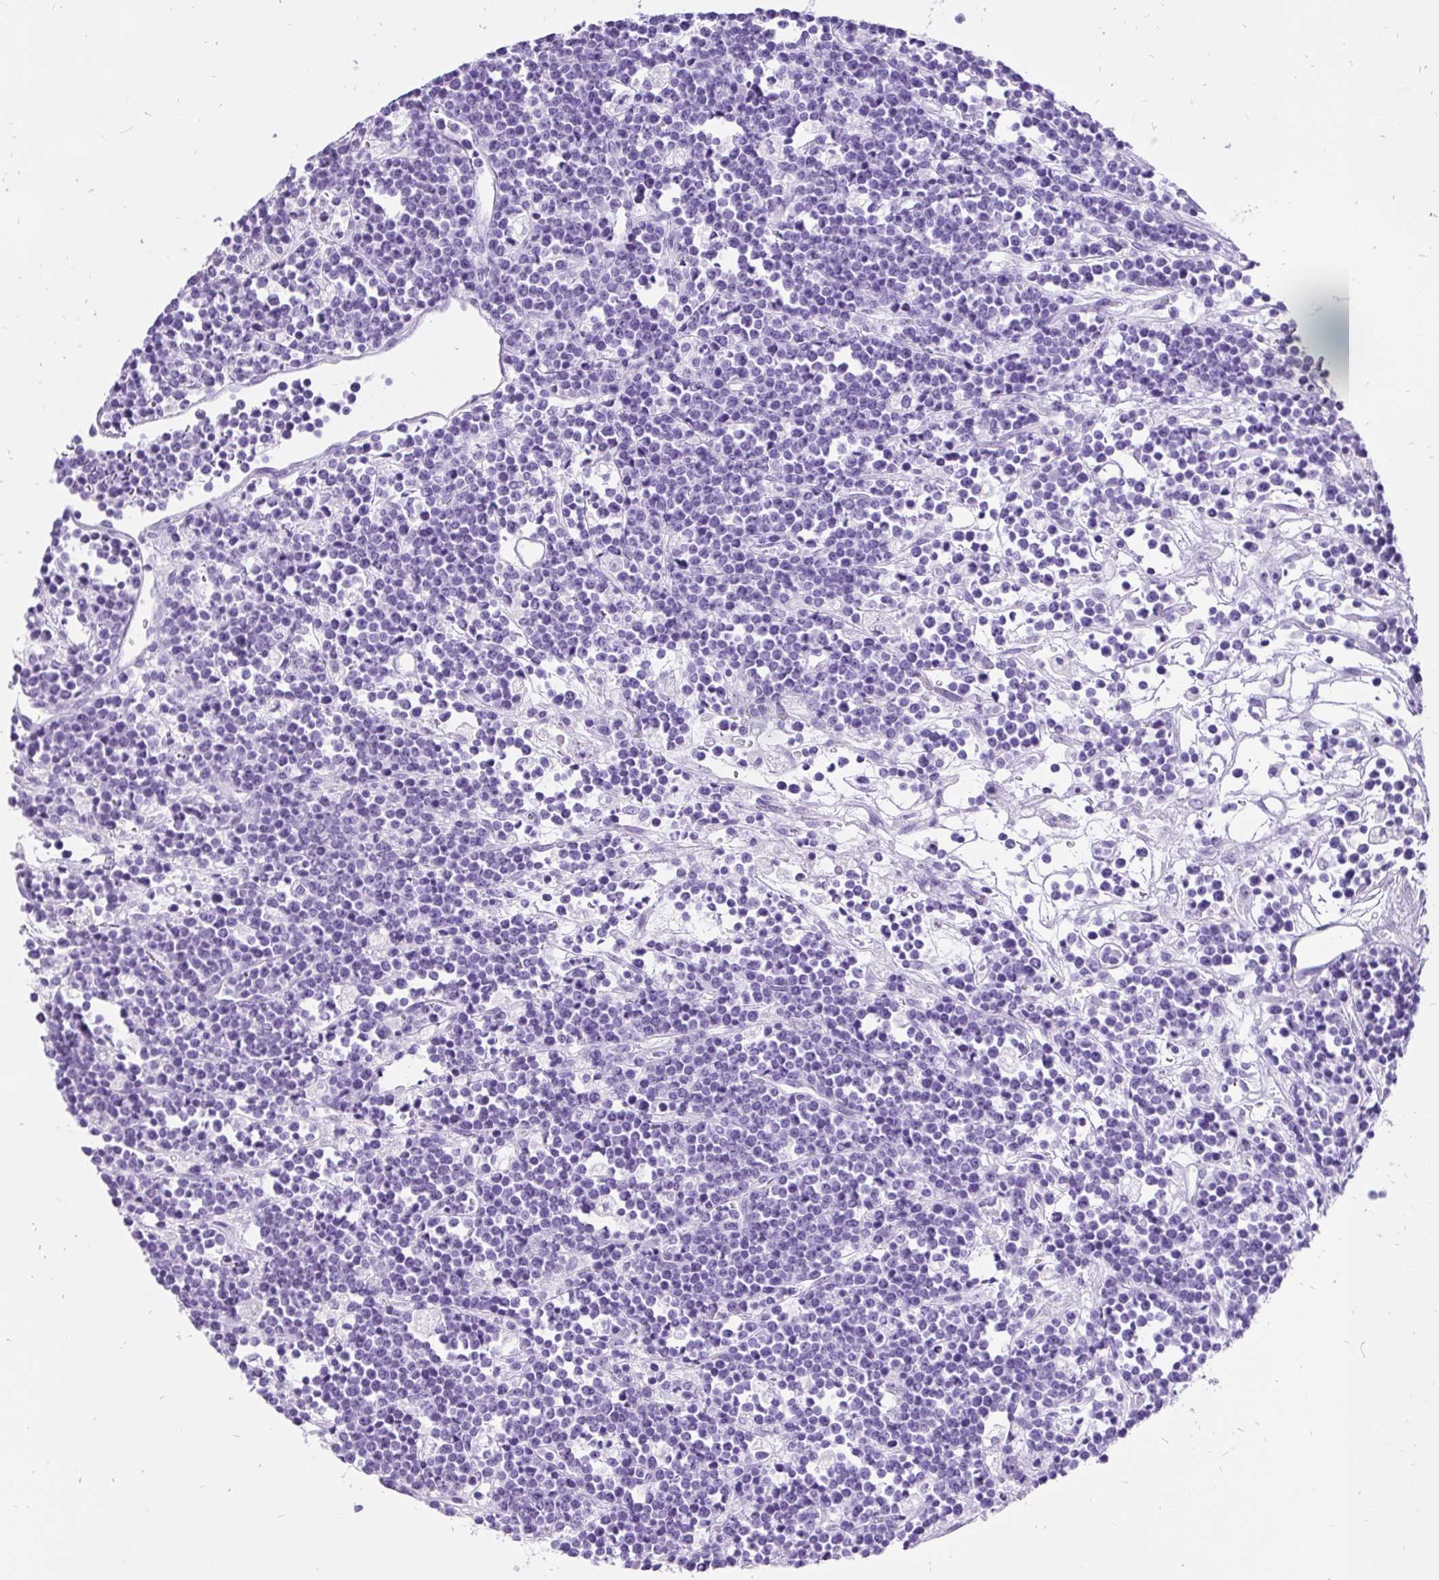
{"staining": {"intensity": "negative", "quantity": "none", "location": "none"}, "tissue": "lymphoma", "cell_type": "Tumor cells", "image_type": "cancer", "snomed": [{"axis": "morphology", "description": "Malignant lymphoma, non-Hodgkin's type, High grade"}, {"axis": "topography", "description": "Ovary"}], "caption": "Immunohistochemical staining of high-grade malignant lymphoma, non-Hodgkin's type exhibits no significant positivity in tumor cells. Nuclei are stained in blue.", "gene": "KRT13", "patient": {"sex": "female", "age": 56}}